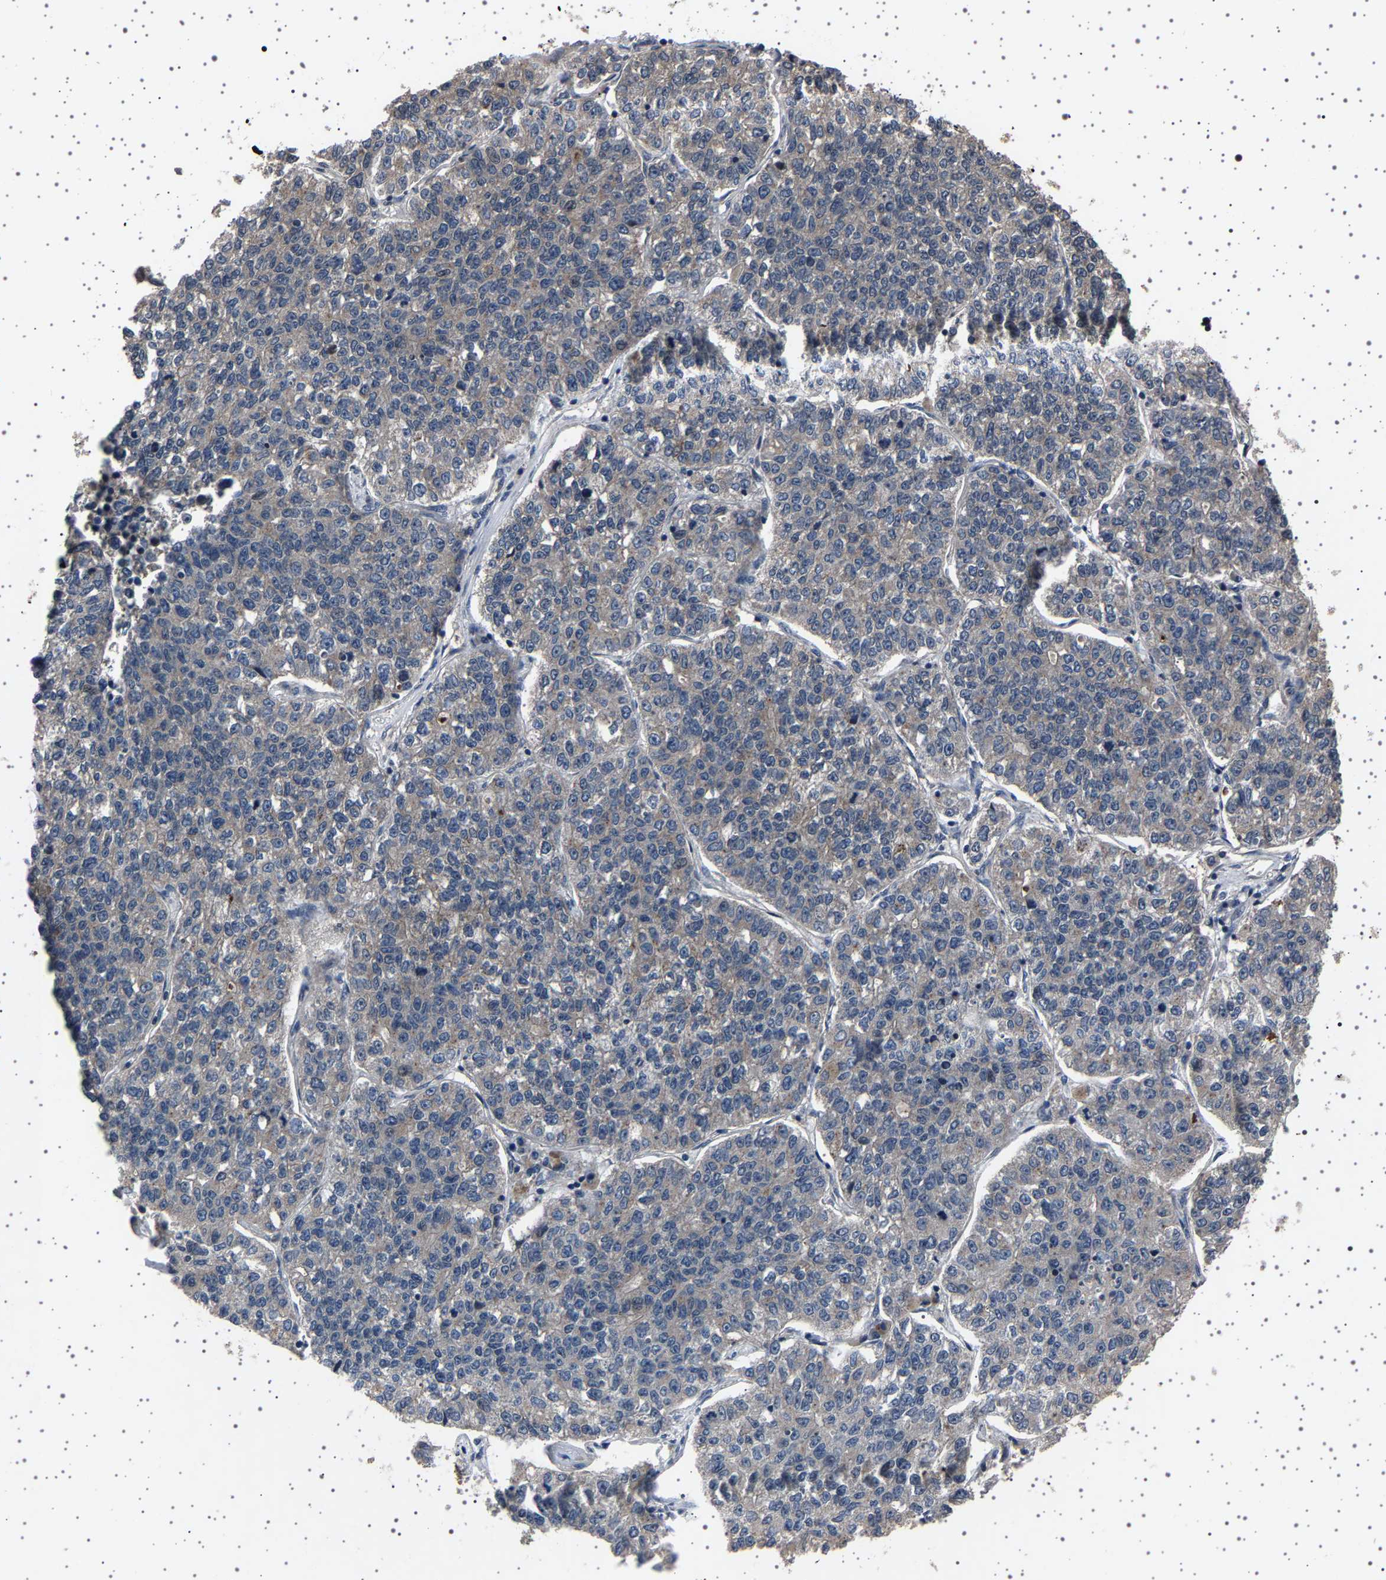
{"staining": {"intensity": "negative", "quantity": "none", "location": "none"}, "tissue": "lung cancer", "cell_type": "Tumor cells", "image_type": "cancer", "snomed": [{"axis": "morphology", "description": "Adenocarcinoma, NOS"}, {"axis": "topography", "description": "Lung"}], "caption": "There is no significant positivity in tumor cells of adenocarcinoma (lung).", "gene": "NCKAP1", "patient": {"sex": "male", "age": 49}}